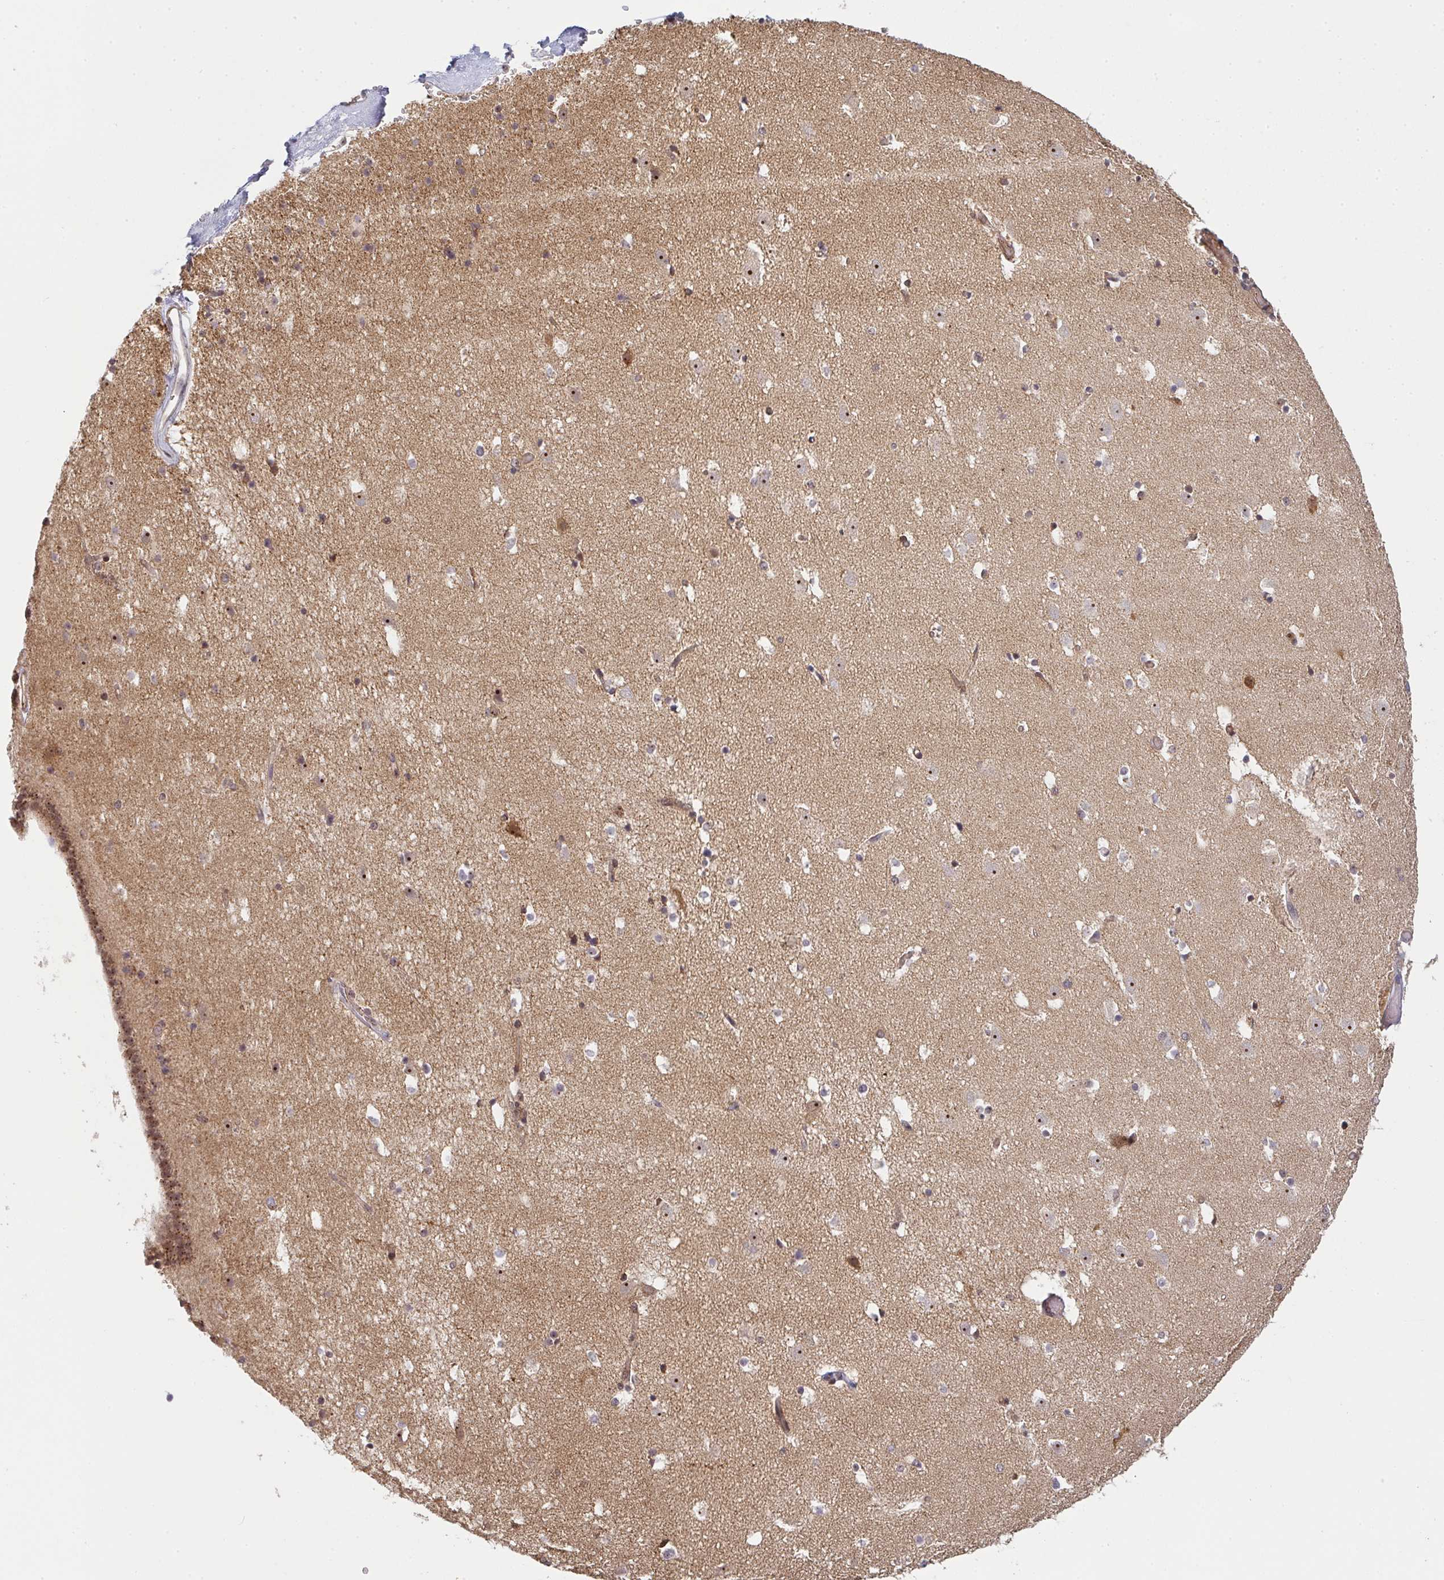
{"staining": {"intensity": "moderate", "quantity": "25%-75%", "location": "cytoplasmic/membranous,nuclear"}, "tissue": "caudate", "cell_type": "Glial cells", "image_type": "normal", "snomed": [{"axis": "morphology", "description": "Normal tissue, NOS"}, {"axis": "topography", "description": "Lateral ventricle wall"}], "caption": "This micrograph shows immunohistochemistry staining of normal caudate, with medium moderate cytoplasmic/membranous,nuclear staining in about 25%-75% of glial cells.", "gene": "SIMC1", "patient": {"sex": "male", "age": 37}}